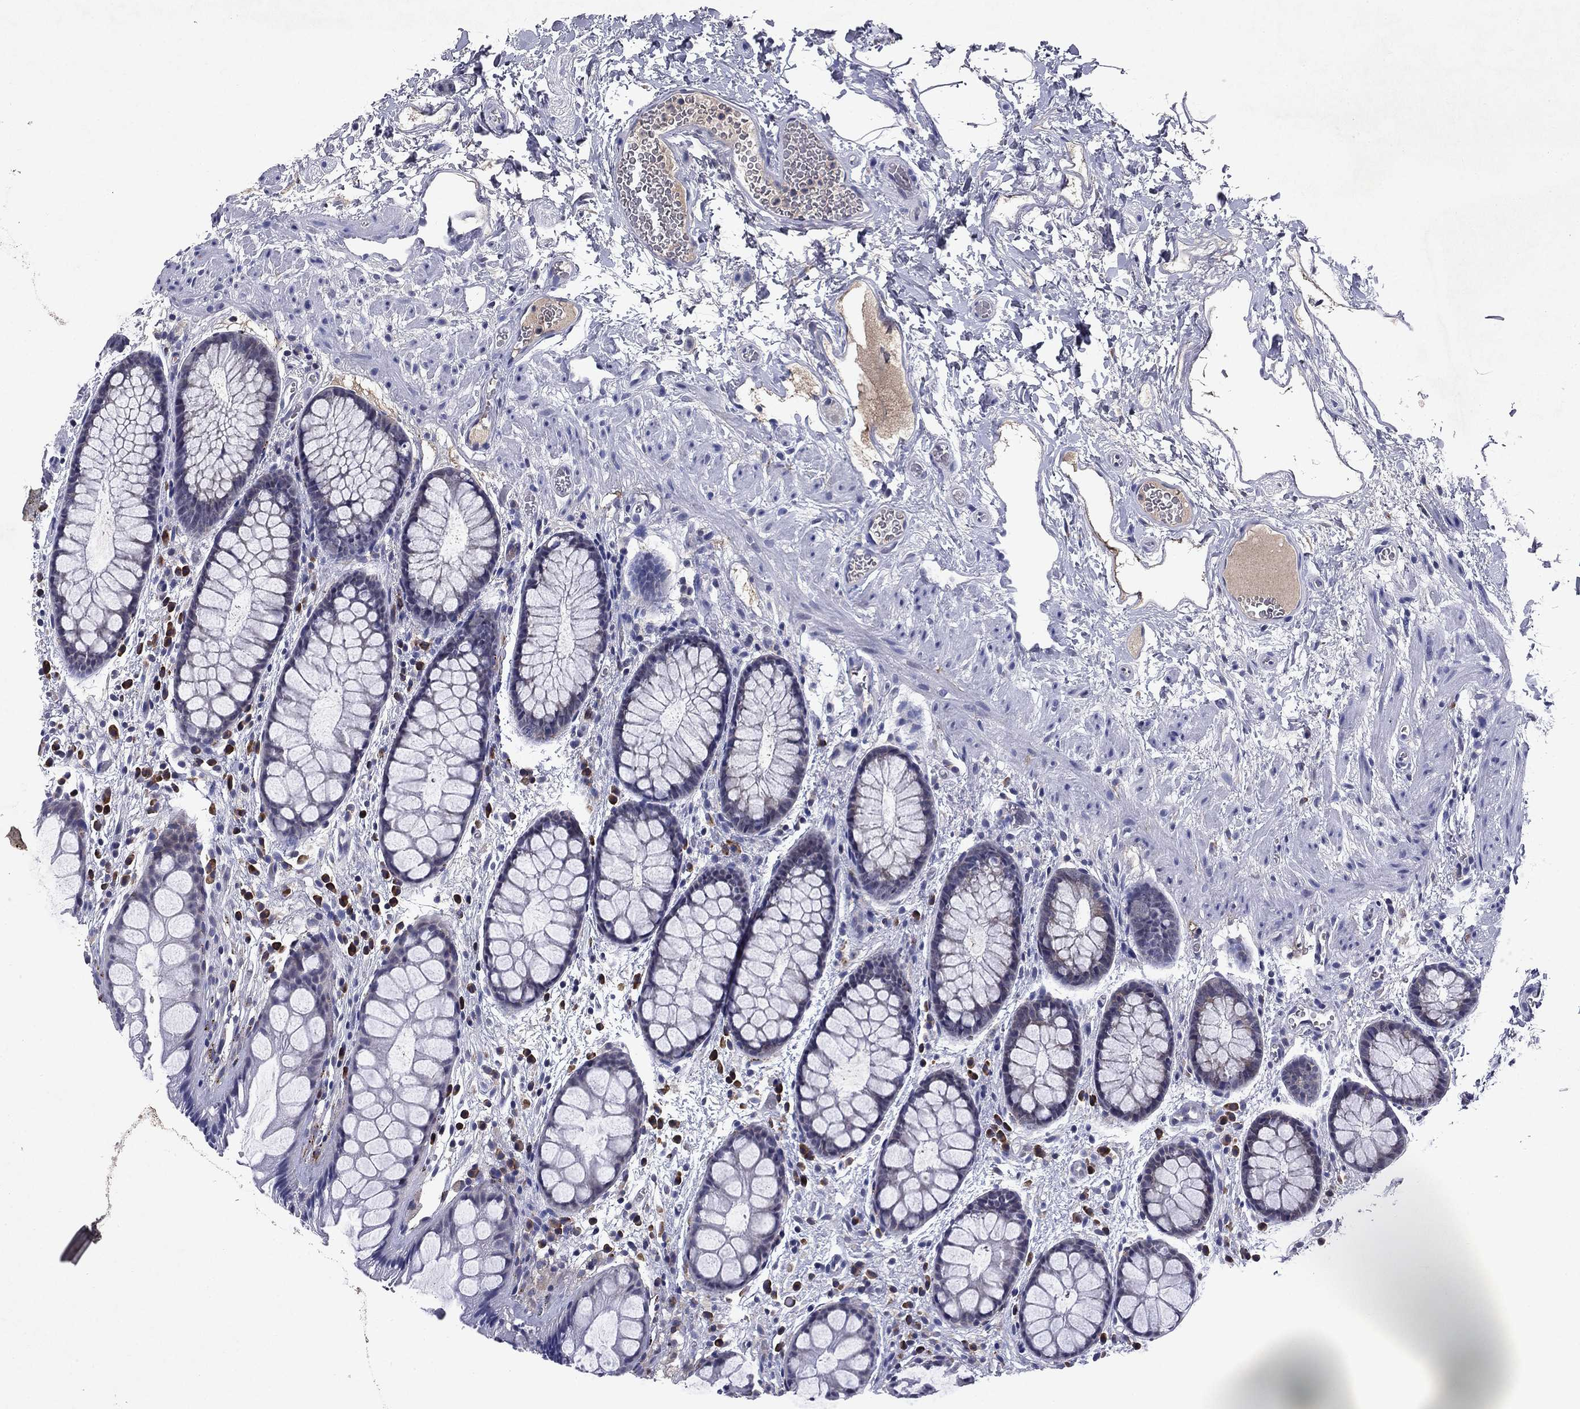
{"staining": {"intensity": "negative", "quantity": "none", "location": "none"}, "tissue": "rectum", "cell_type": "Glandular cells", "image_type": "normal", "snomed": [{"axis": "morphology", "description": "Normal tissue, NOS"}, {"axis": "topography", "description": "Rectum"}], "caption": "A high-resolution photomicrograph shows immunohistochemistry staining of unremarkable rectum, which reveals no significant expression in glandular cells.", "gene": "ECM1", "patient": {"sex": "female", "age": 62}}